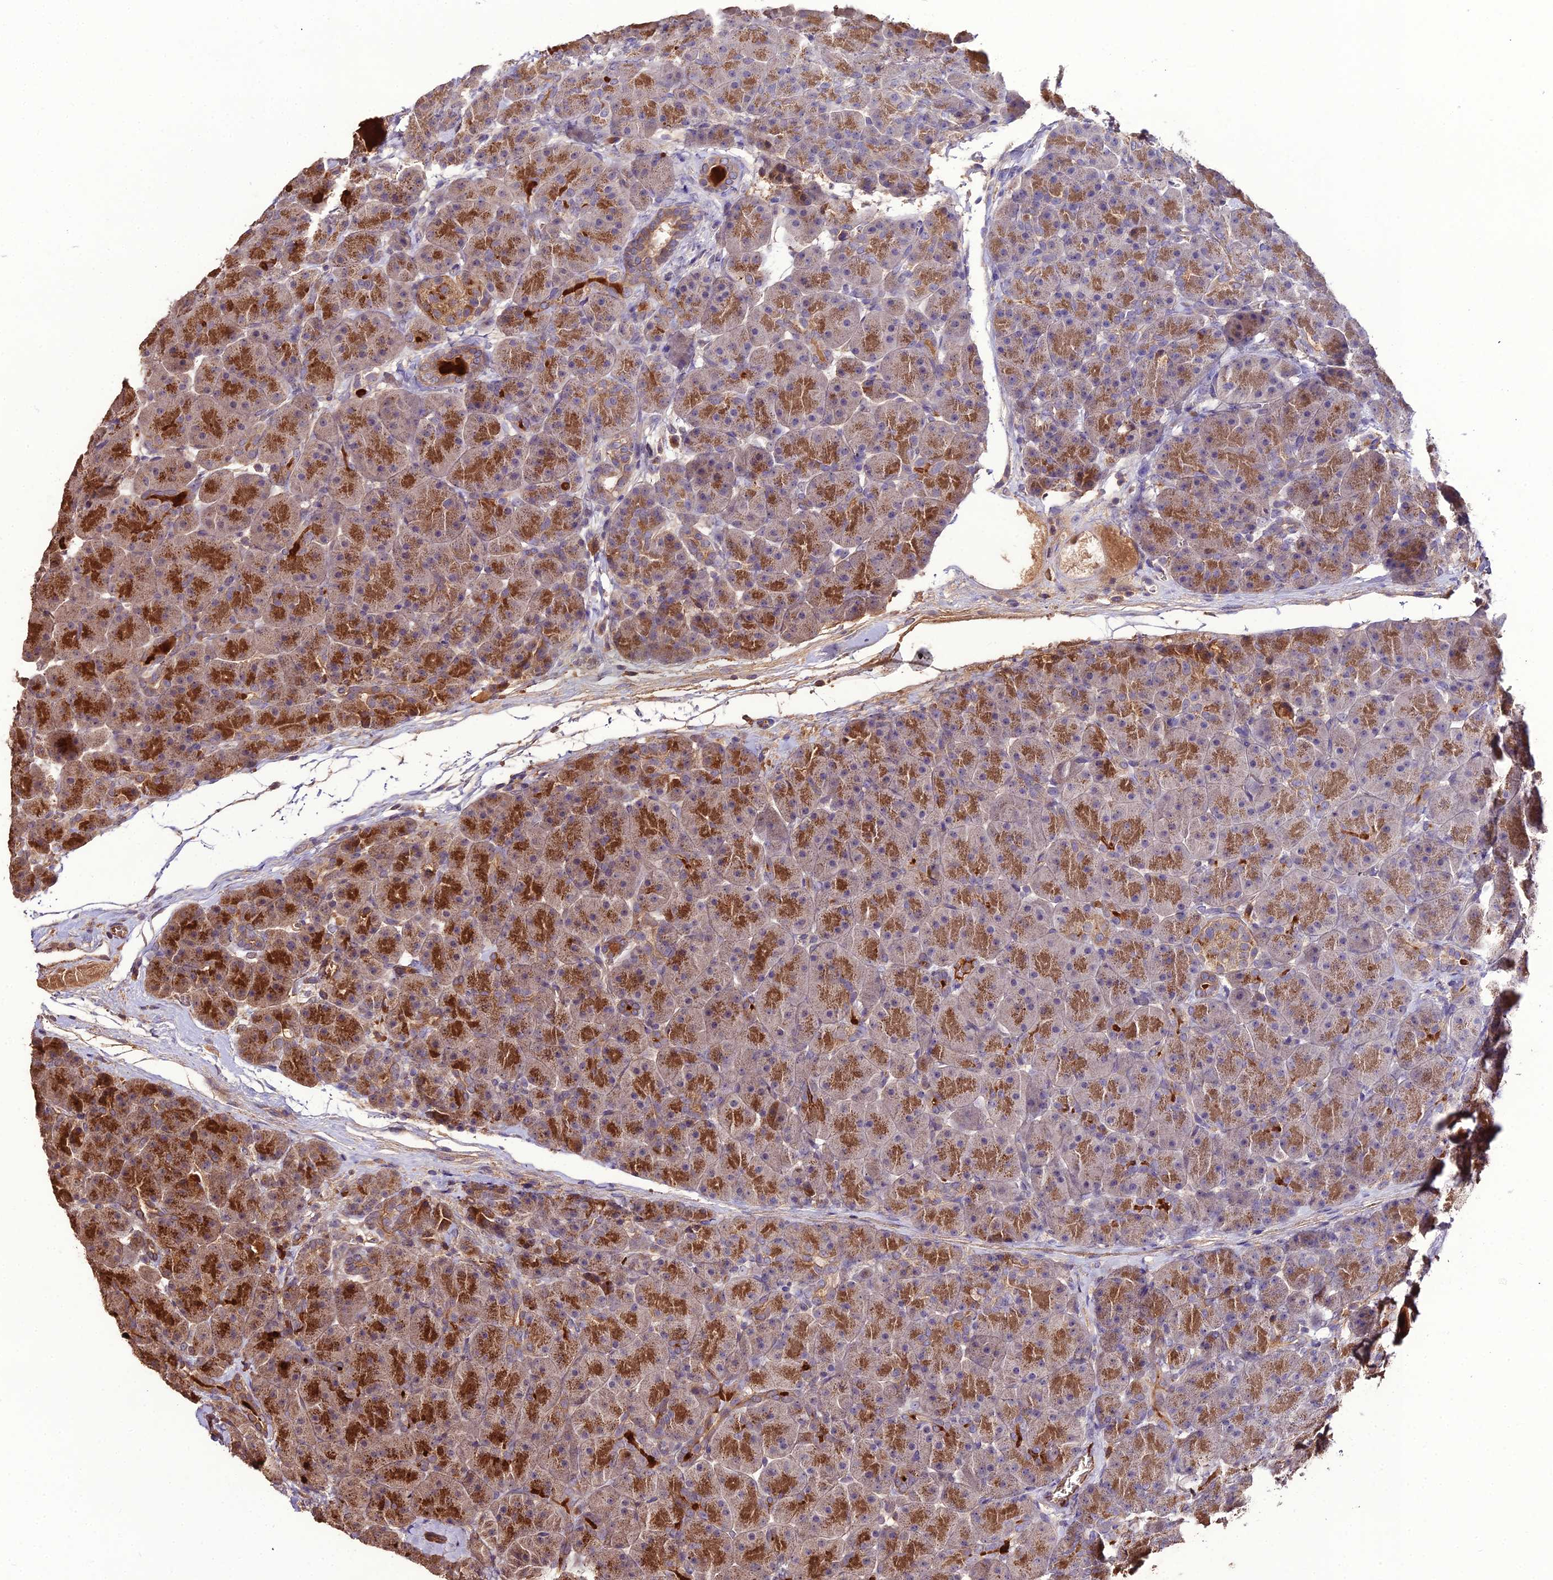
{"staining": {"intensity": "strong", "quantity": ">75%", "location": "cytoplasmic/membranous"}, "tissue": "pancreas", "cell_type": "Exocrine glandular cells", "image_type": "normal", "snomed": [{"axis": "morphology", "description": "Normal tissue, NOS"}, {"axis": "topography", "description": "Pancreas"}], "caption": "Brown immunohistochemical staining in benign human pancreas demonstrates strong cytoplasmic/membranous expression in about >75% of exocrine glandular cells. (DAB (3,3'-diaminobenzidine) IHC, brown staining for protein, blue staining for nuclei).", "gene": "KCTD16", "patient": {"sex": "male", "age": 66}}